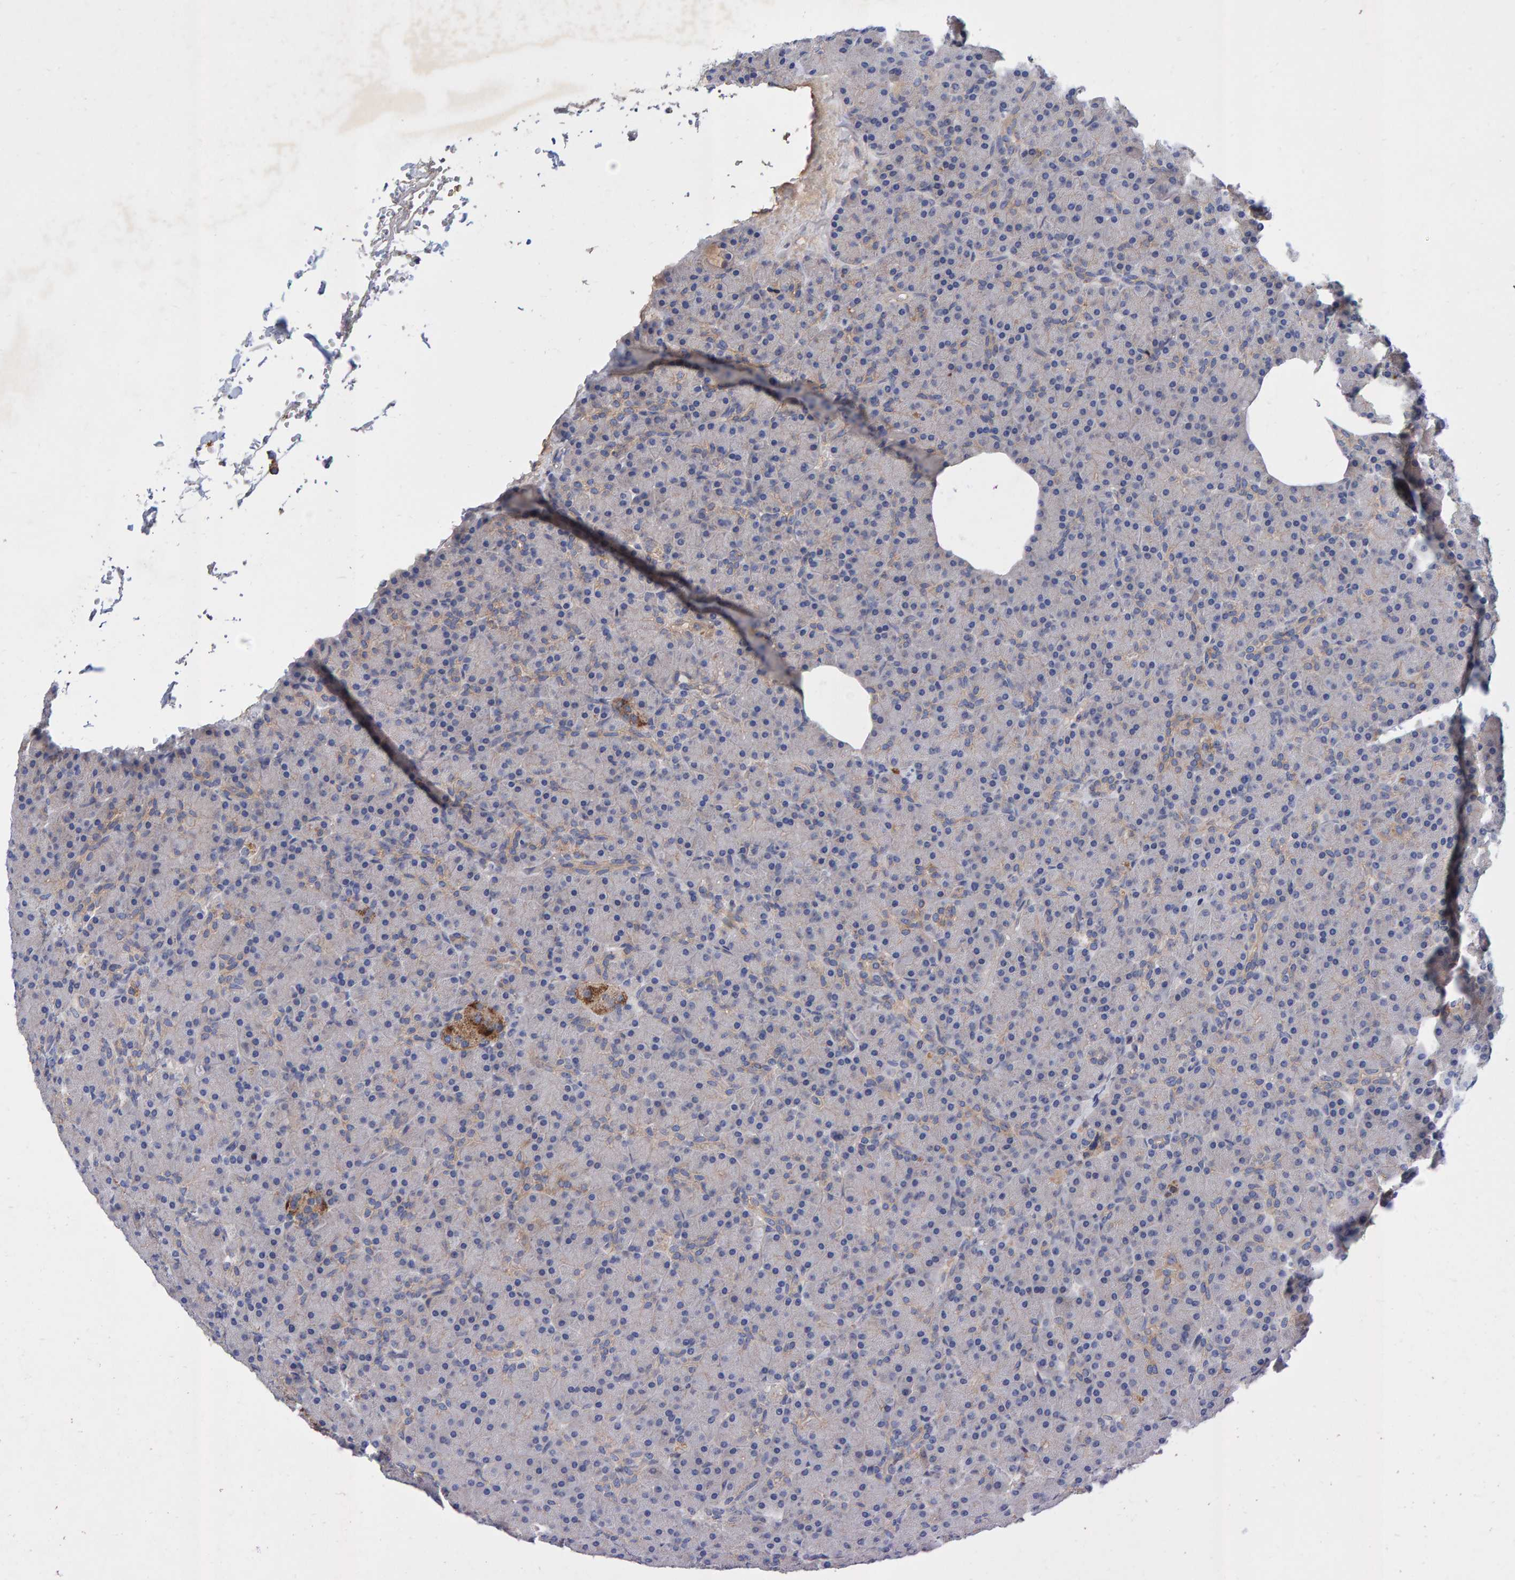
{"staining": {"intensity": "weak", "quantity": "<25%", "location": "cytoplasmic/membranous"}, "tissue": "pancreas", "cell_type": "Exocrine glandular cells", "image_type": "normal", "snomed": [{"axis": "morphology", "description": "Normal tissue, NOS"}, {"axis": "topography", "description": "Pancreas"}], "caption": "Exocrine glandular cells are negative for protein expression in normal human pancreas. (DAB (3,3'-diaminobenzidine) immunohistochemistry with hematoxylin counter stain).", "gene": "EFR3A", "patient": {"sex": "female", "age": 43}}